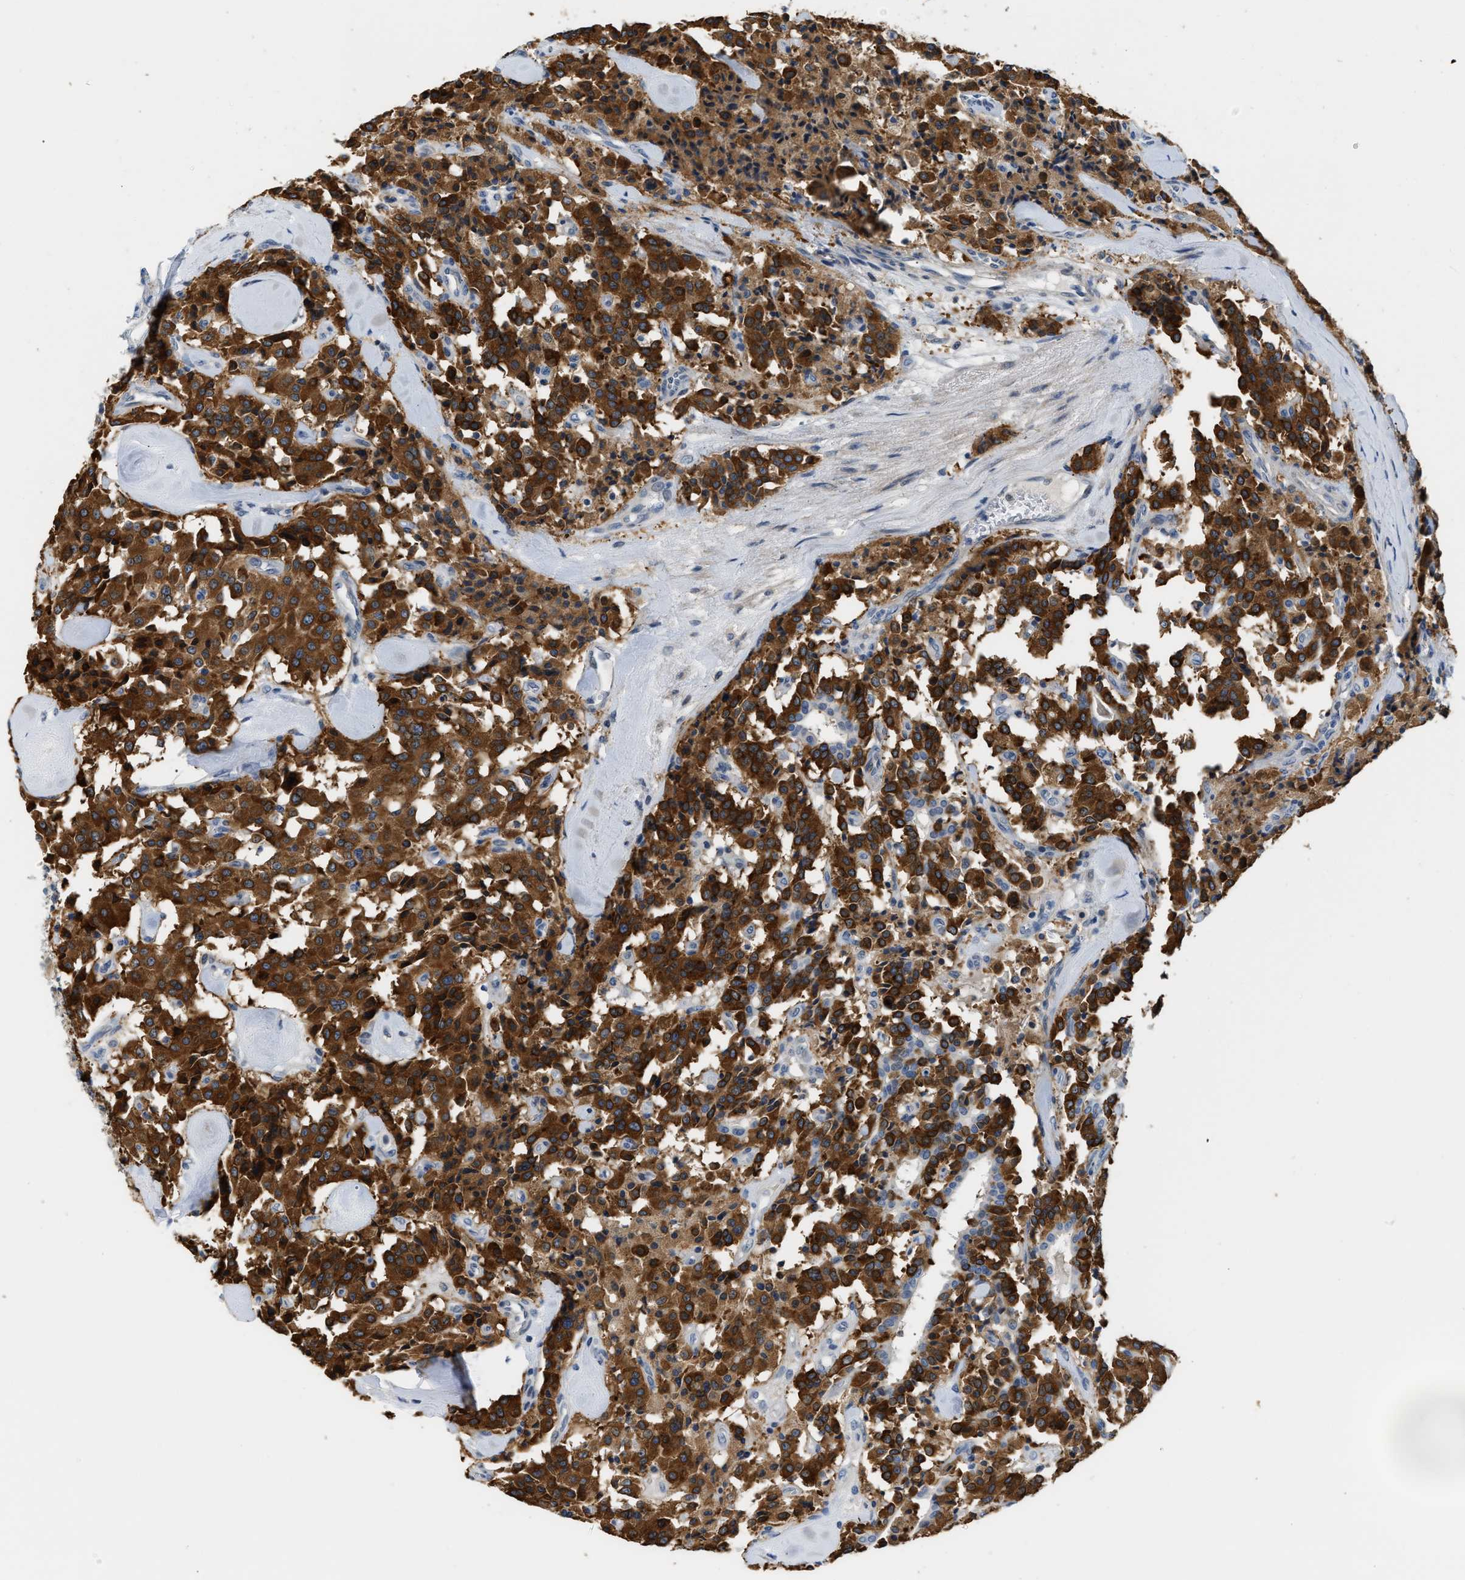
{"staining": {"intensity": "strong", "quantity": ">75%", "location": "cytoplasmic/membranous"}, "tissue": "carcinoid", "cell_type": "Tumor cells", "image_type": "cancer", "snomed": [{"axis": "morphology", "description": "Carcinoid, malignant, NOS"}, {"axis": "topography", "description": "Lung"}], "caption": "Strong cytoplasmic/membranous protein staining is identified in approximately >75% of tumor cells in carcinoid. Ihc stains the protein of interest in brown and the nuclei are stained blue.", "gene": "CLGN", "patient": {"sex": "male", "age": 30}}